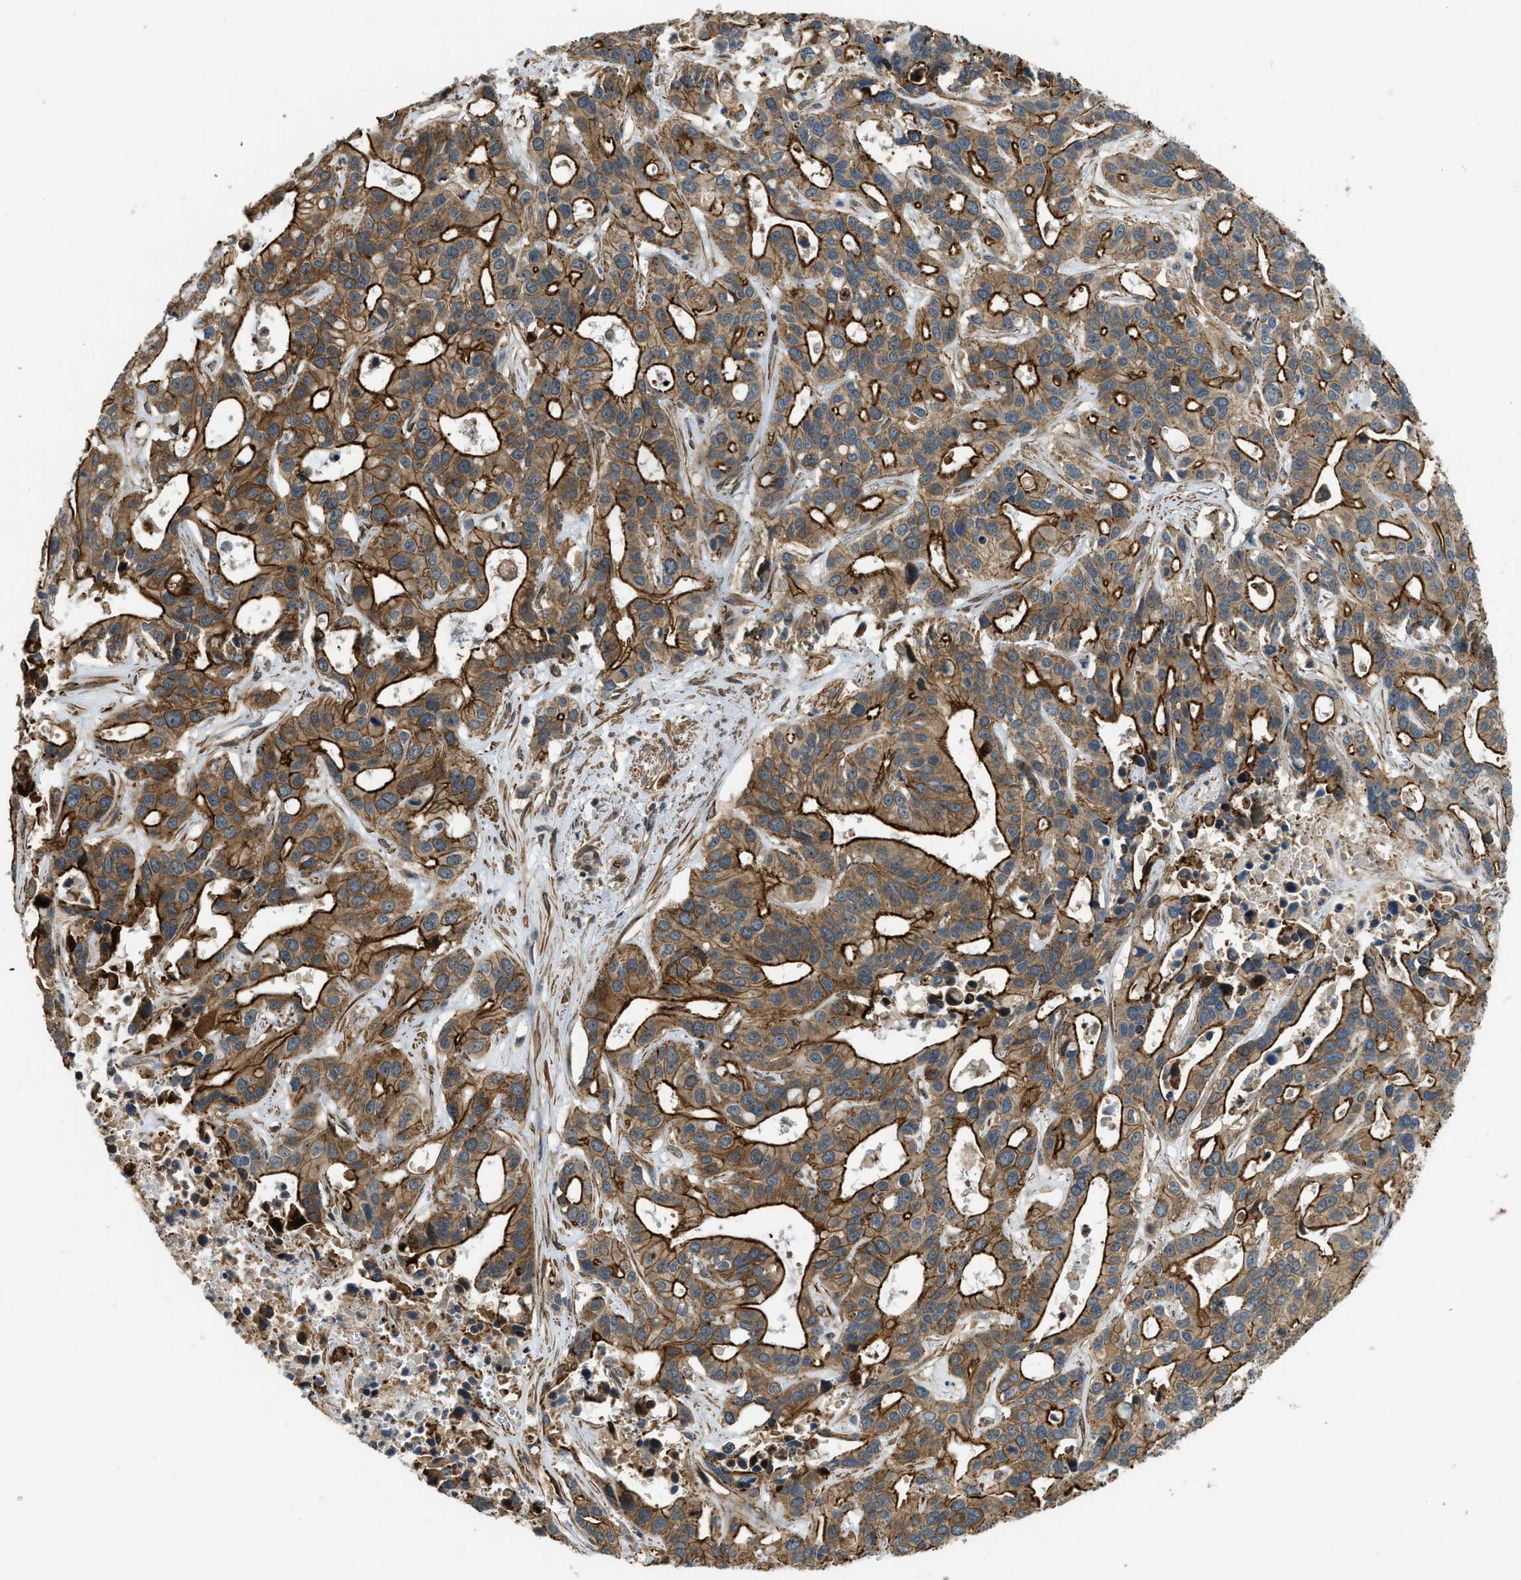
{"staining": {"intensity": "strong", "quantity": ">75%", "location": "cytoplasmic/membranous"}, "tissue": "liver cancer", "cell_type": "Tumor cells", "image_type": "cancer", "snomed": [{"axis": "morphology", "description": "Cholangiocarcinoma"}, {"axis": "topography", "description": "Liver"}], "caption": "Immunohistochemistry (IHC) image of liver cancer stained for a protein (brown), which reveals high levels of strong cytoplasmic/membranous positivity in about >75% of tumor cells.", "gene": "CGN", "patient": {"sex": "female", "age": 65}}